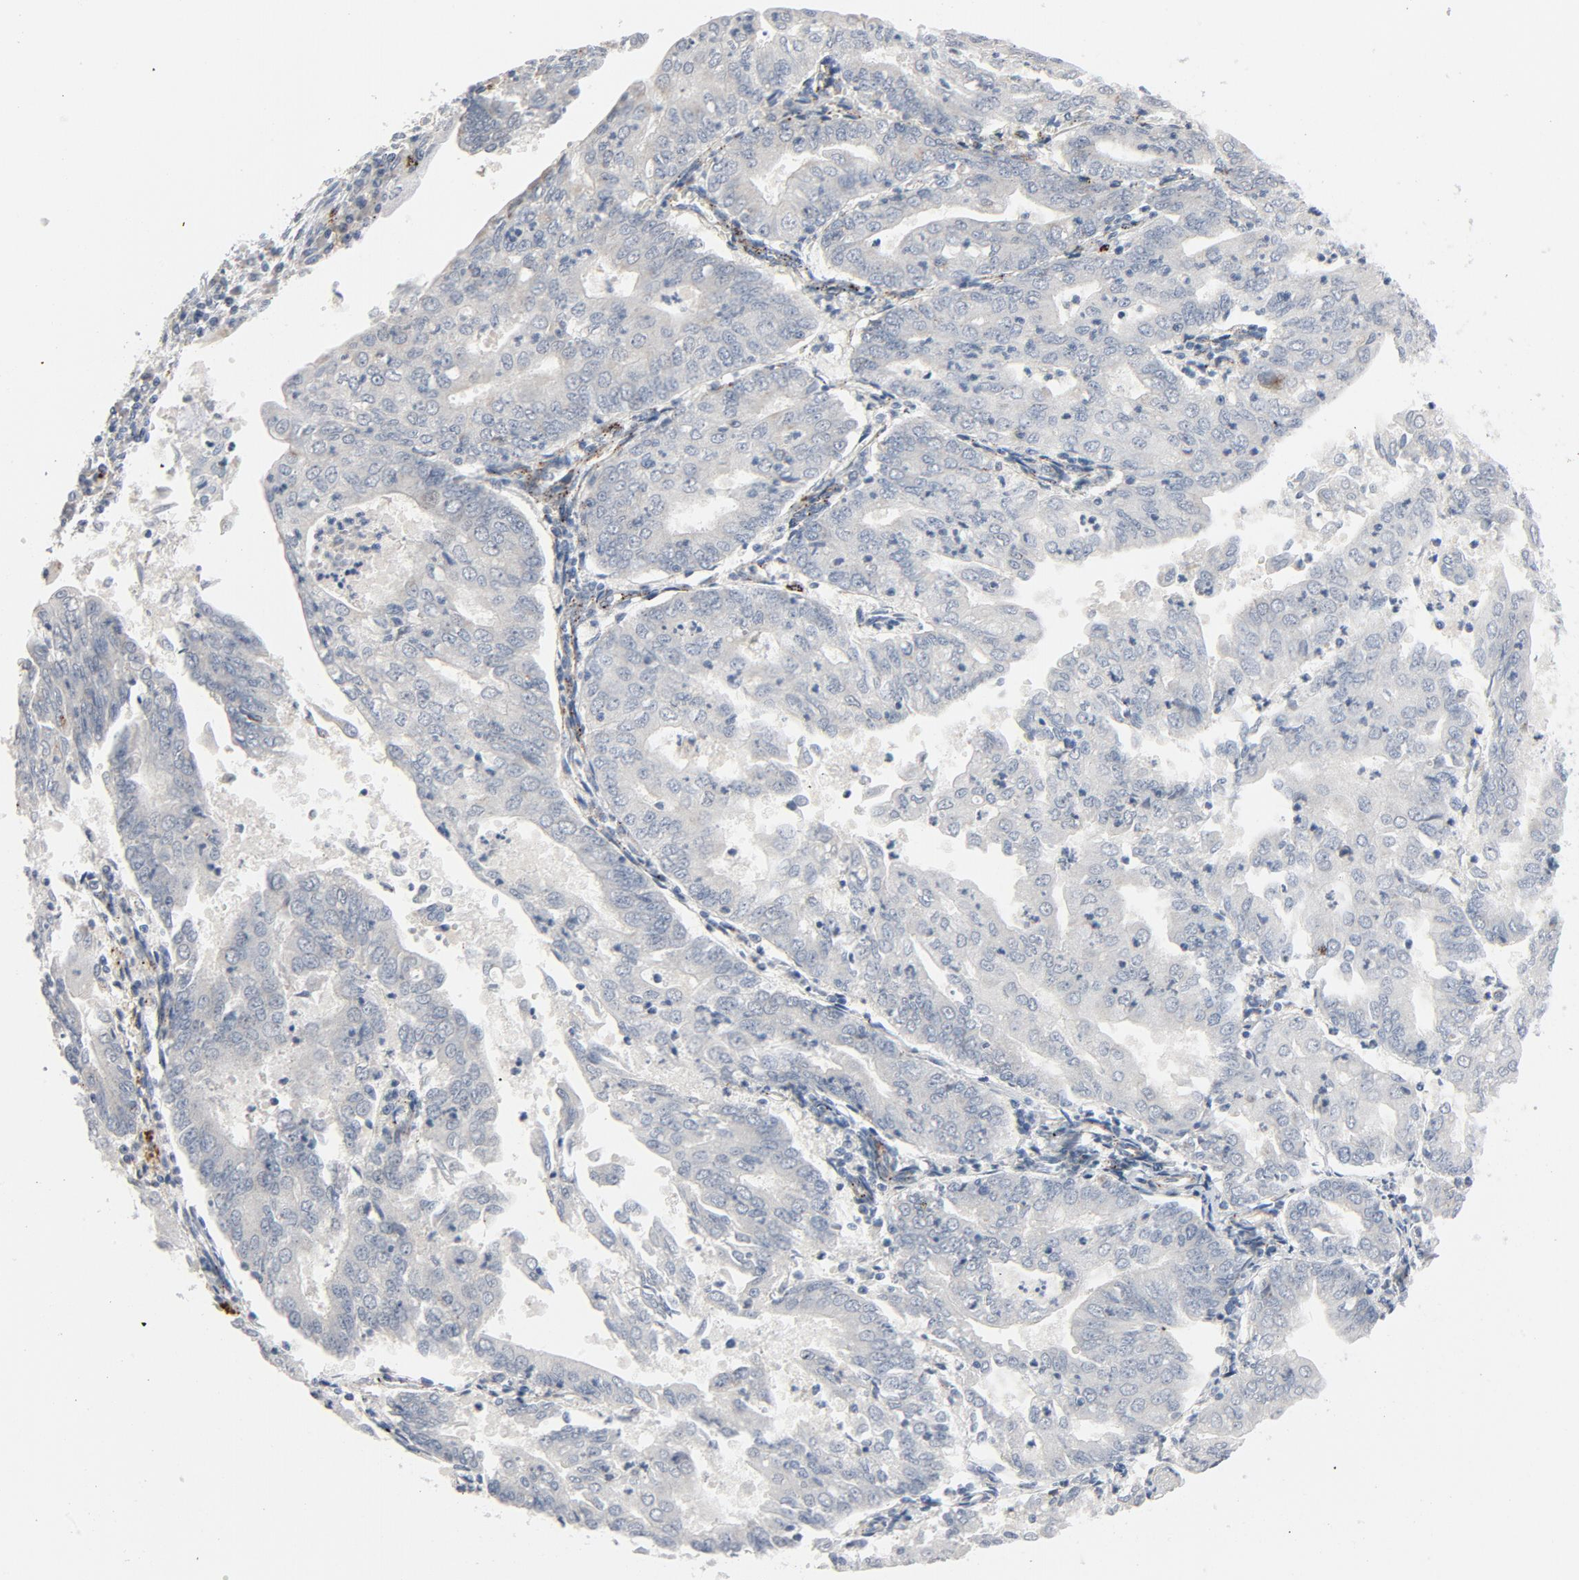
{"staining": {"intensity": "negative", "quantity": "none", "location": "none"}, "tissue": "endometrial cancer", "cell_type": "Tumor cells", "image_type": "cancer", "snomed": [{"axis": "morphology", "description": "Adenocarcinoma, NOS"}, {"axis": "topography", "description": "Uterus"}, {"axis": "topography", "description": "Endometrium"}], "caption": "Immunohistochemistry (IHC) histopathology image of human endometrial adenocarcinoma stained for a protein (brown), which reveals no positivity in tumor cells.", "gene": "AKT2", "patient": {"sex": "female", "age": 70}}